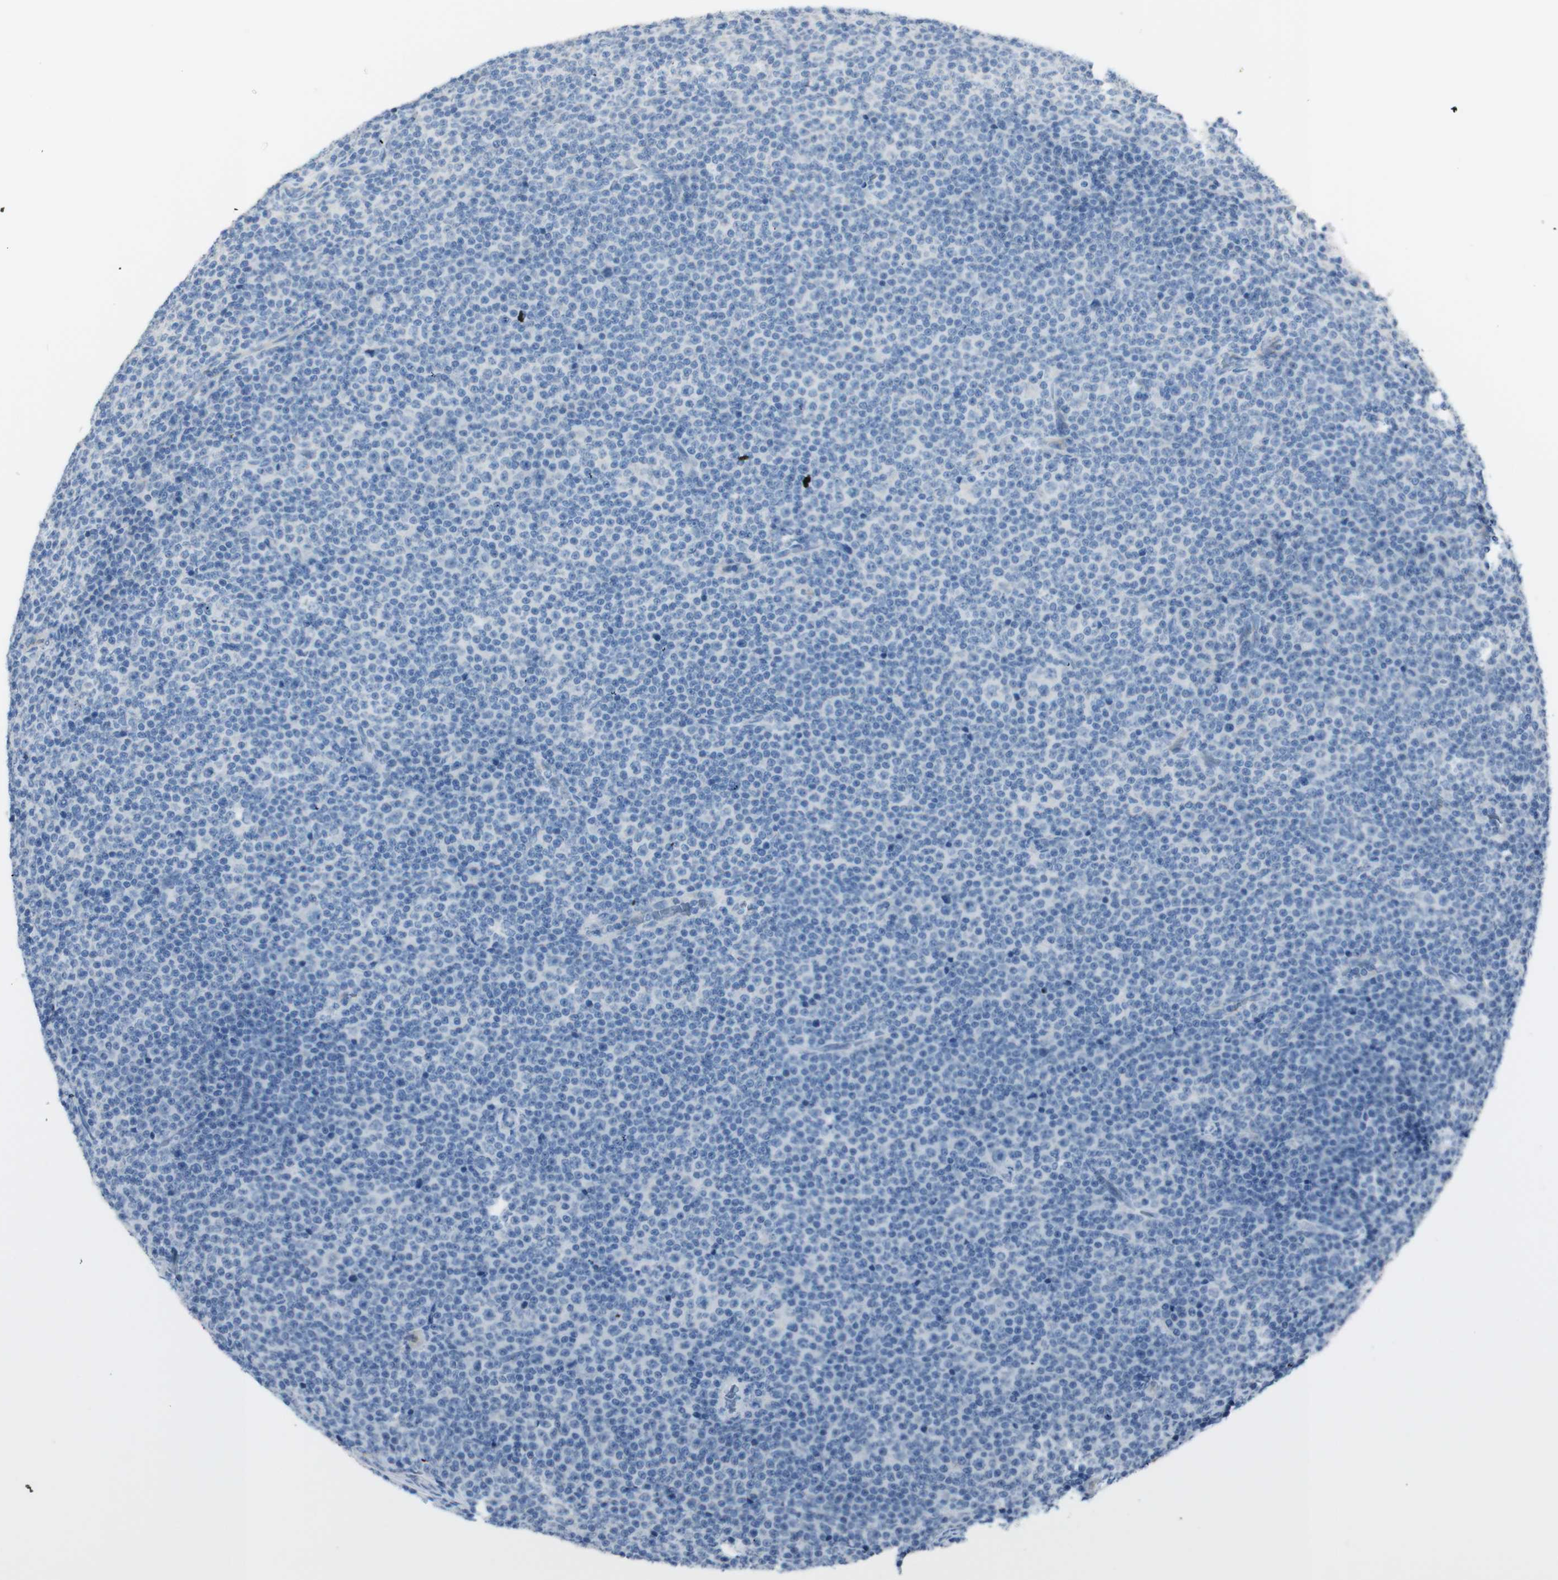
{"staining": {"intensity": "negative", "quantity": "none", "location": "none"}, "tissue": "lymphoma", "cell_type": "Tumor cells", "image_type": "cancer", "snomed": [{"axis": "morphology", "description": "Malignant lymphoma, non-Hodgkin's type, Low grade"}, {"axis": "topography", "description": "Lymph node"}], "caption": "Low-grade malignant lymphoma, non-Hodgkin's type was stained to show a protein in brown. There is no significant staining in tumor cells.", "gene": "ART3", "patient": {"sex": "female", "age": 67}}